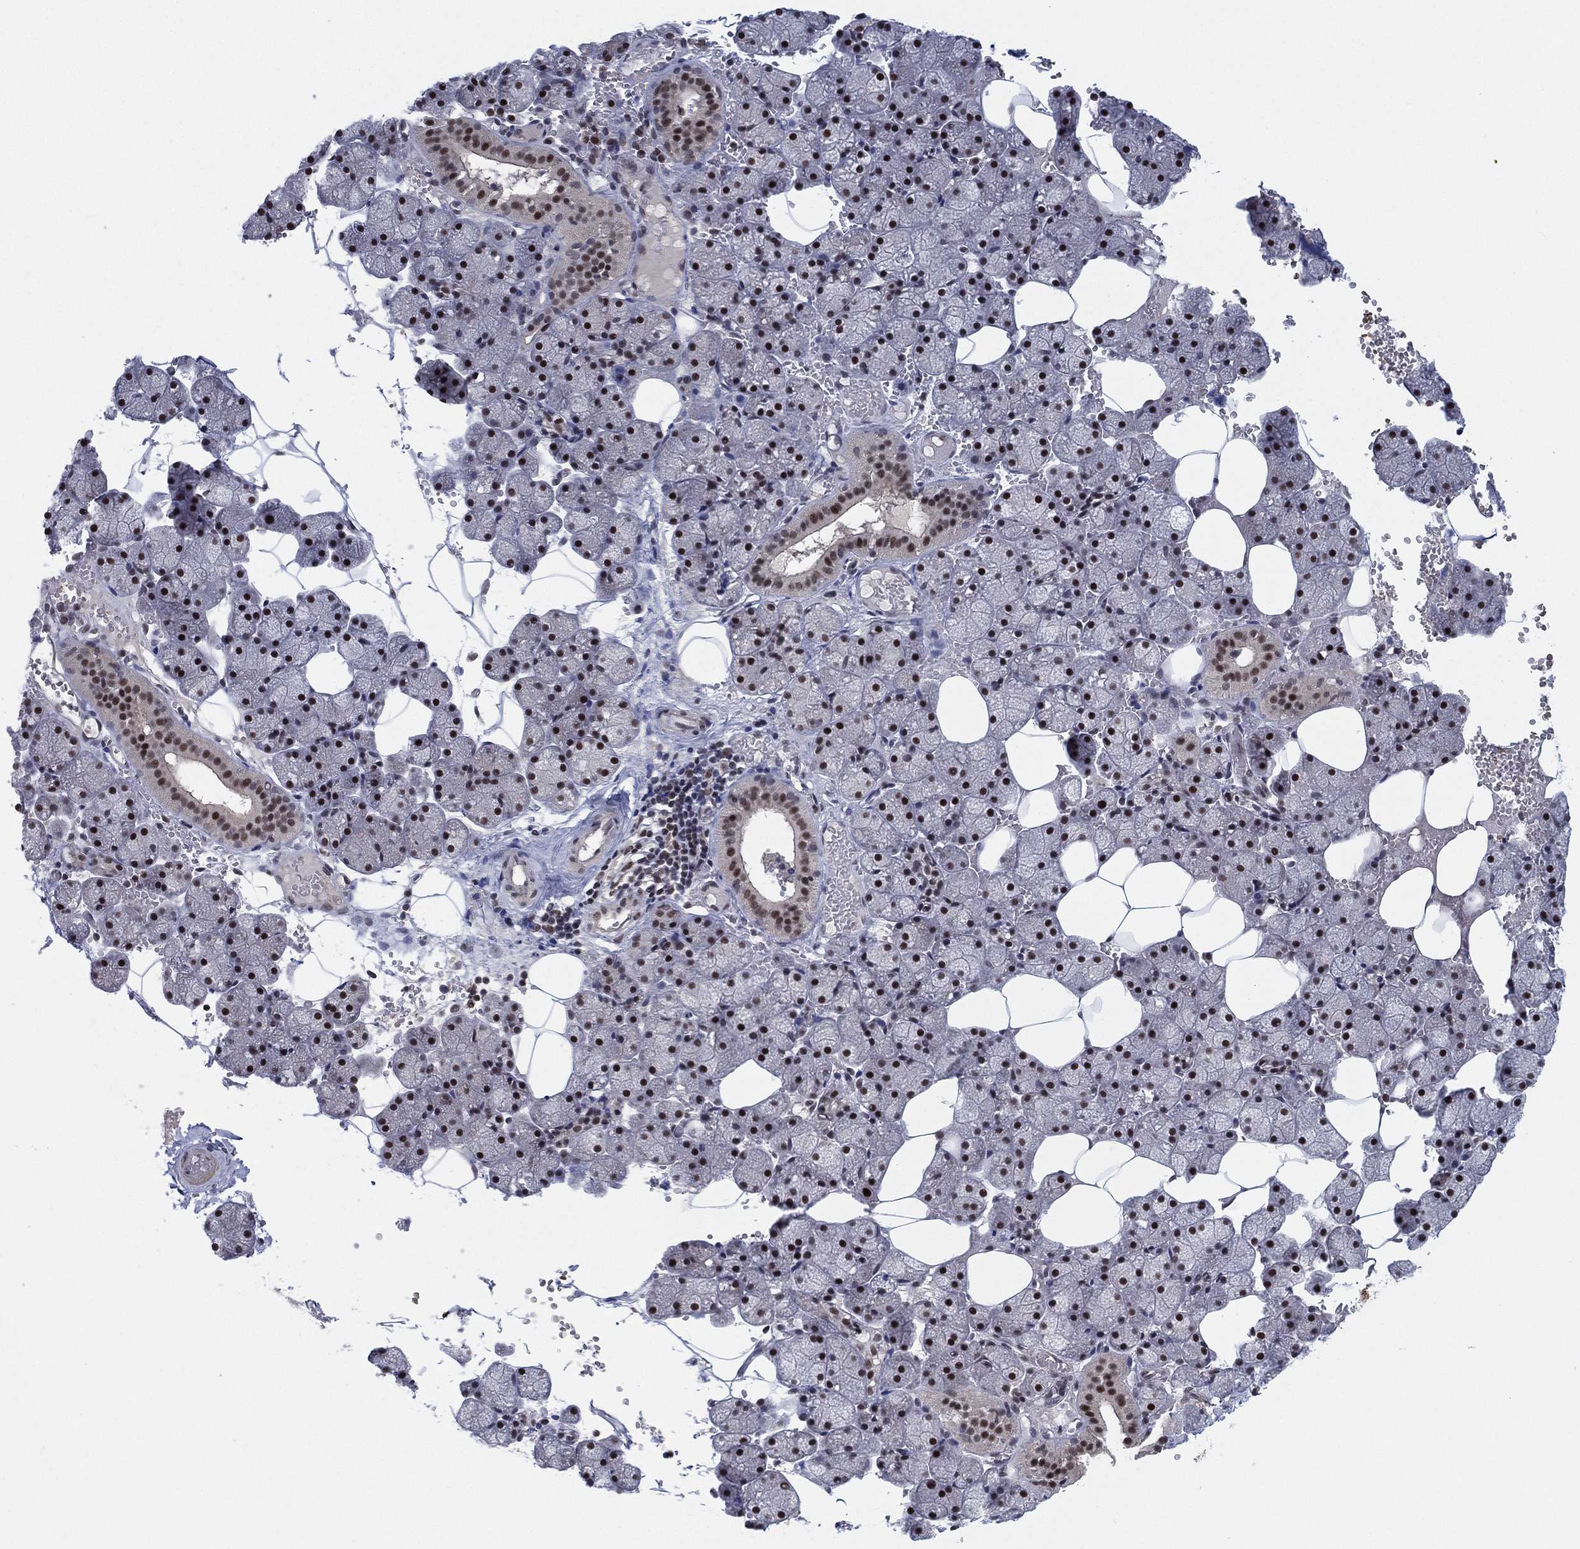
{"staining": {"intensity": "strong", "quantity": "25%-75%", "location": "nuclear"}, "tissue": "salivary gland", "cell_type": "Glandular cells", "image_type": "normal", "snomed": [{"axis": "morphology", "description": "Normal tissue, NOS"}, {"axis": "topography", "description": "Salivary gland"}], "caption": "Immunohistochemistry (DAB) staining of normal human salivary gland demonstrates strong nuclear protein expression in about 25%-75% of glandular cells.", "gene": "DGCR8", "patient": {"sex": "male", "age": 38}}